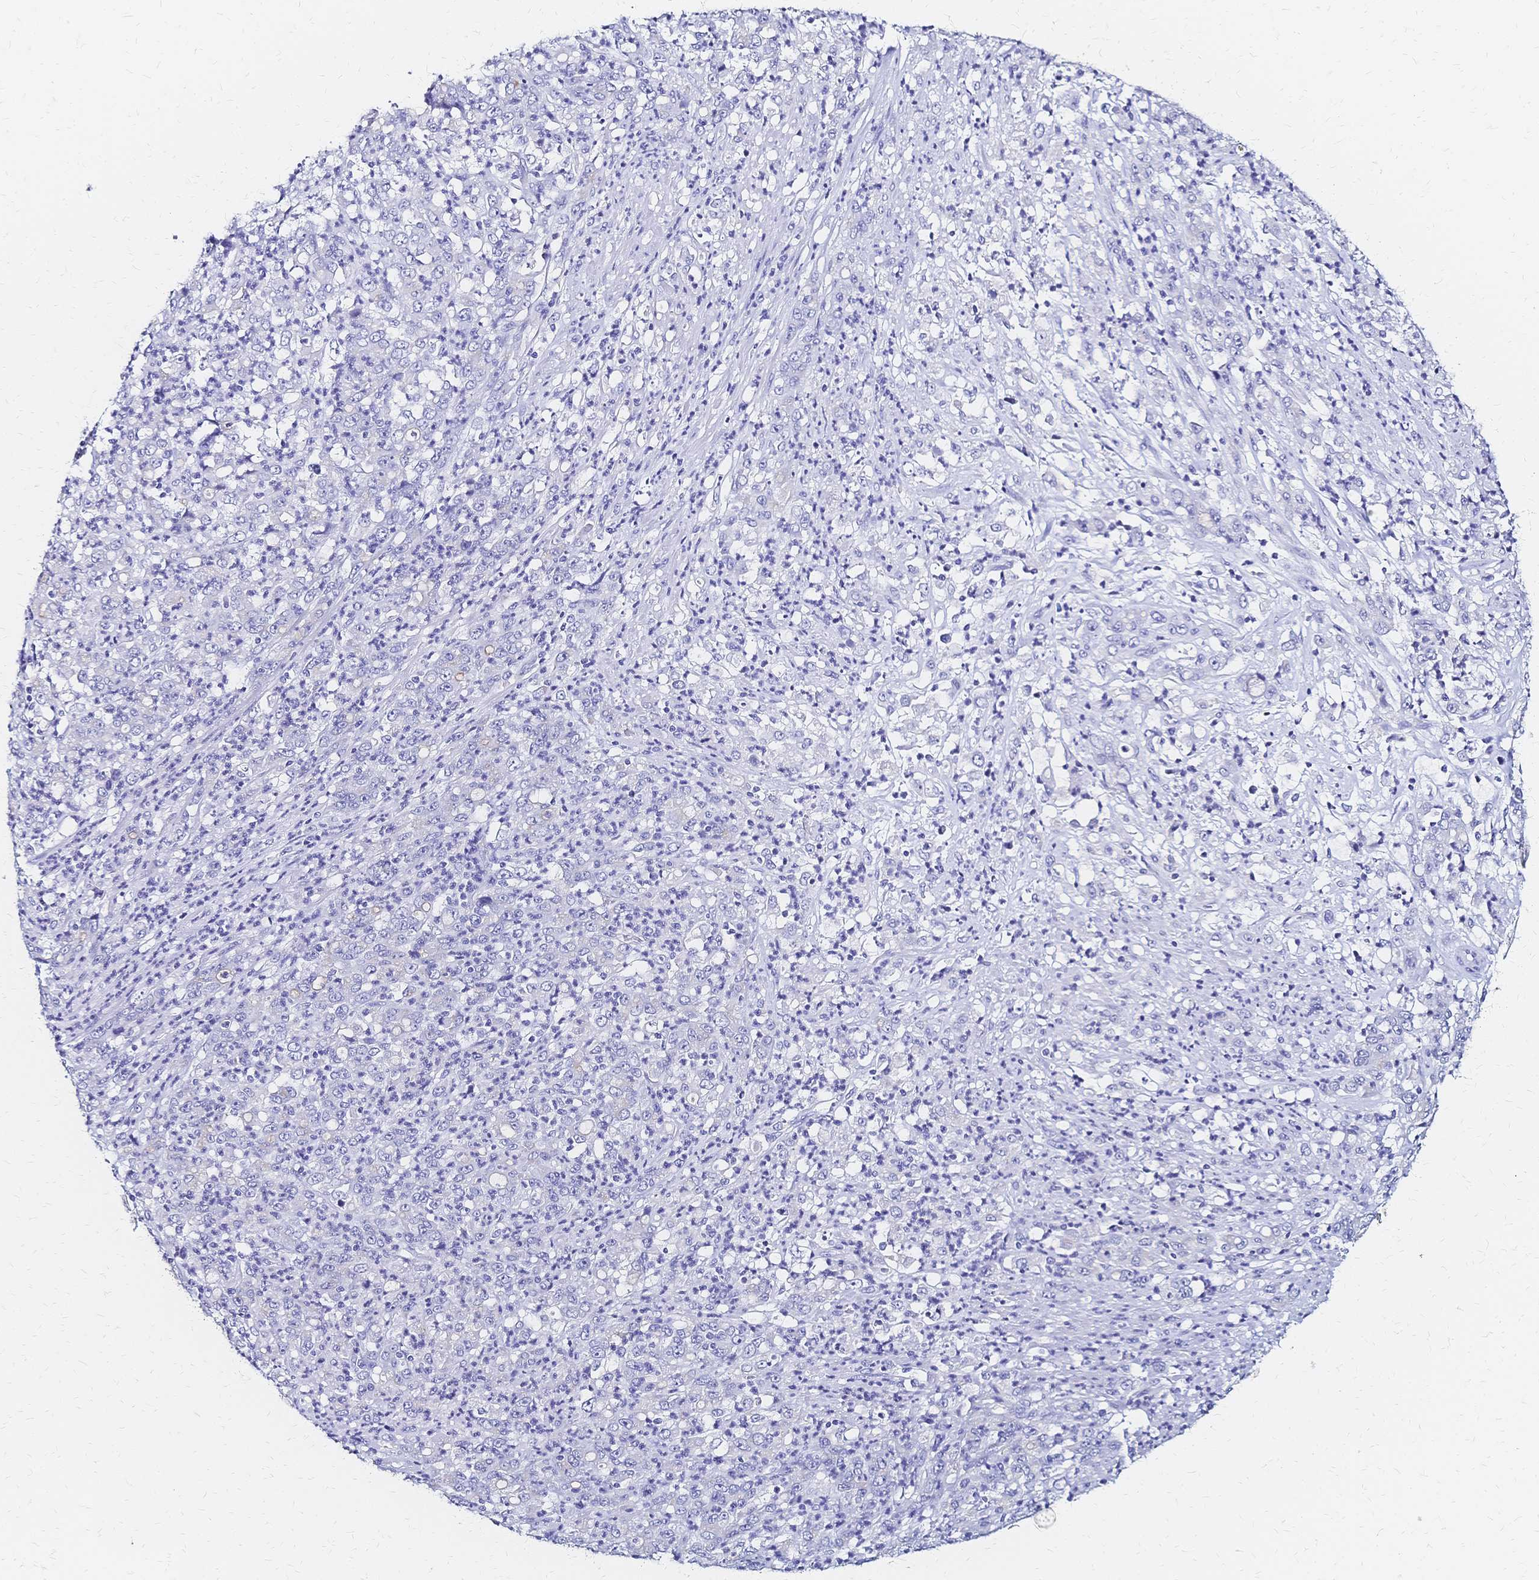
{"staining": {"intensity": "negative", "quantity": "none", "location": "none"}, "tissue": "stomach cancer", "cell_type": "Tumor cells", "image_type": "cancer", "snomed": [{"axis": "morphology", "description": "Adenocarcinoma, NOS"}, {"axis": "topography", "description": "Stomach, lower"}], "caption": "High power microscopy histopathology image of an immunohistochemistry (IHC) photomicrograph of stomach cancer, revealing no significant positivity in tumor cells.", "gene": "SLC5A1", "patient": {"sex": "female", "age": 71}}